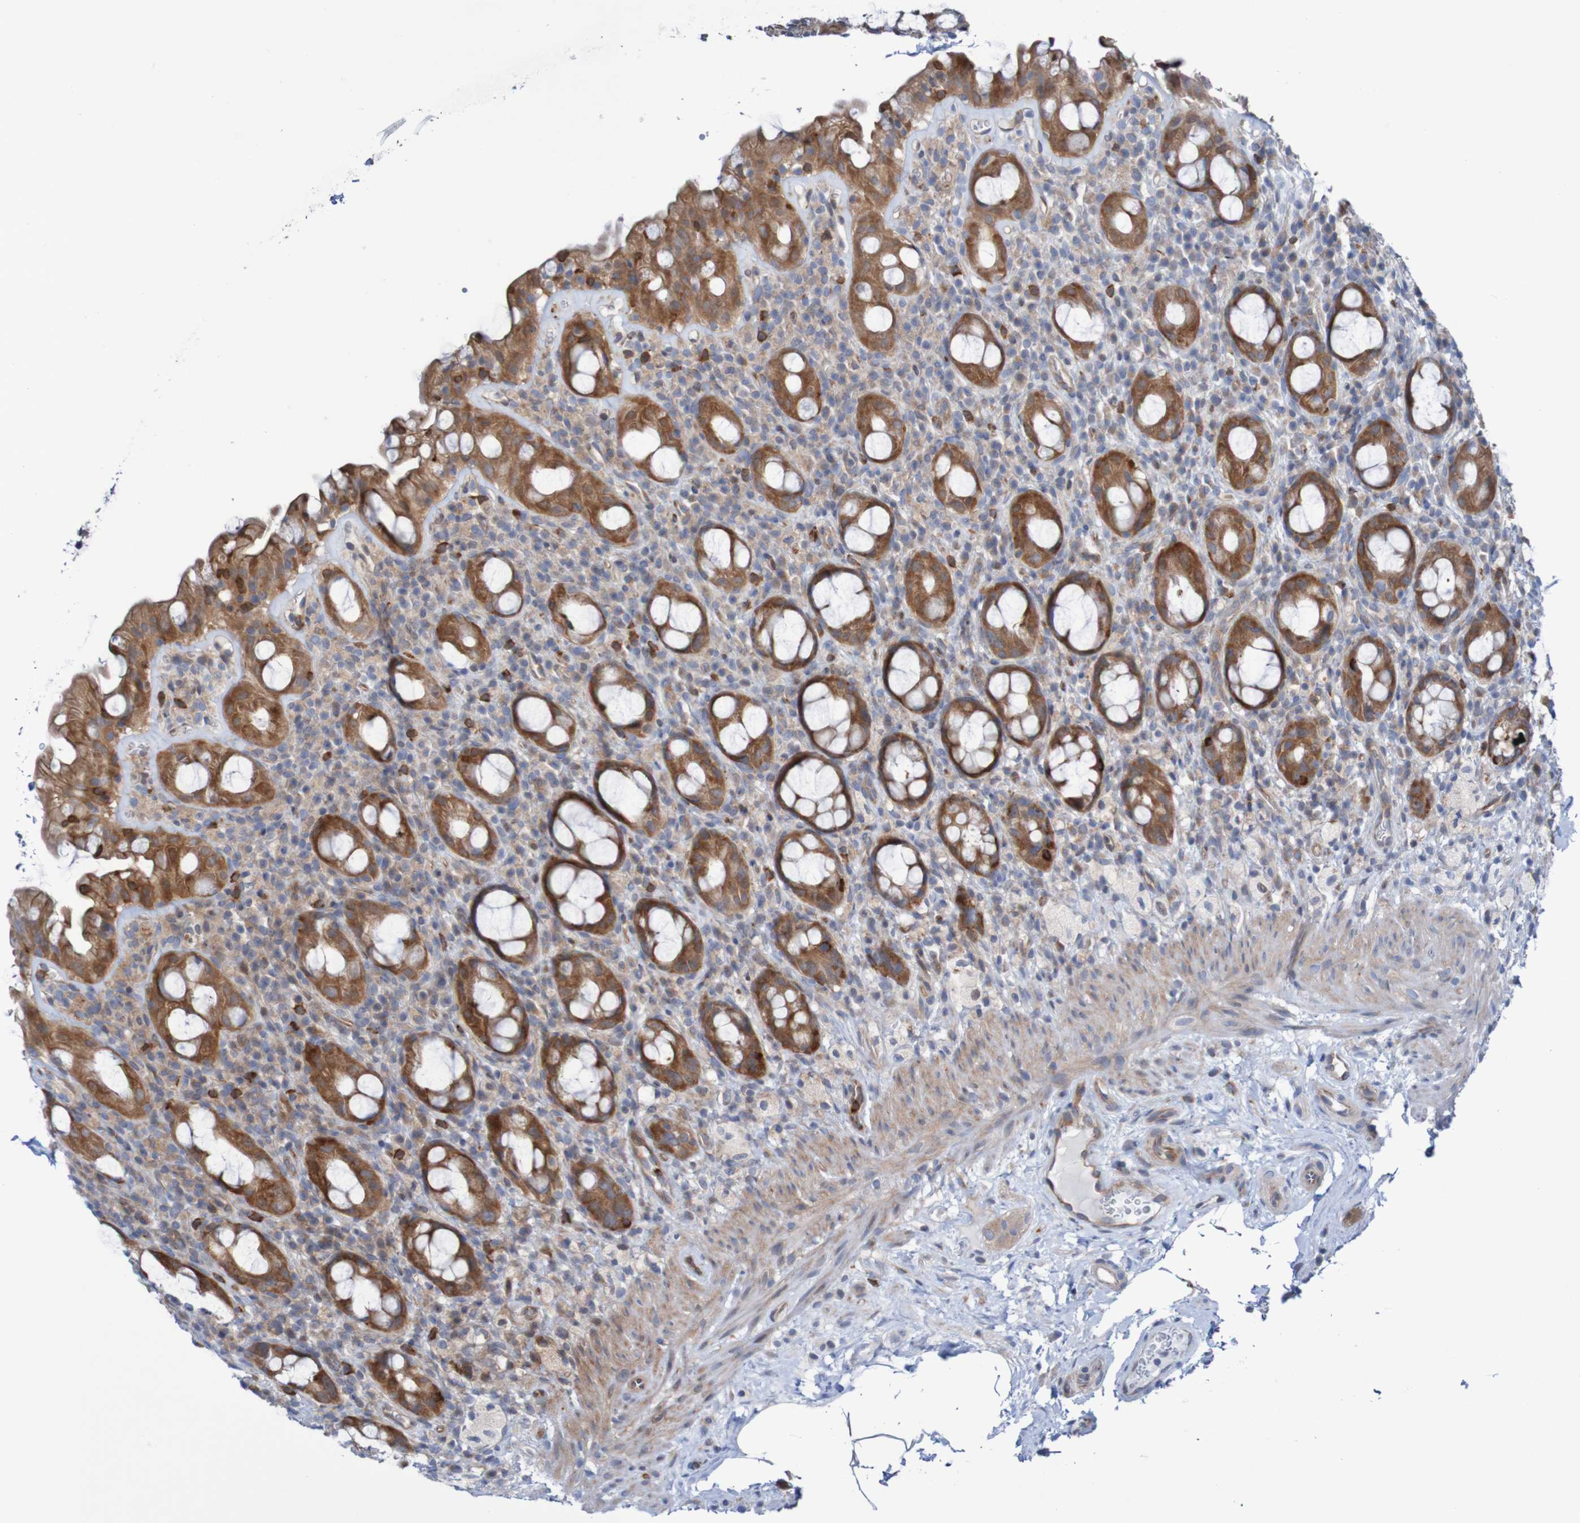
{"staining": {"intensity": "strong", "quantity": ">75%", "location": "cytoplasmic/membranous"}, "tissue": "rectum", "cell_type": "Glandular cells", "image_type": "normal", "snomed": [{"axis": "morphology", "description": "Normal tissue, NOS"}, {"axis": "topography", "description": "Rectum"}], "caption": "IHC image of benign rectum stained for a protein (brown), which demonstrates high levels of strong cytoplasmic/membranous positivity in approximately >75% of glandular cells.", "gene": "ANGPT4", "patient": {"sex": "male", "age": 44}}